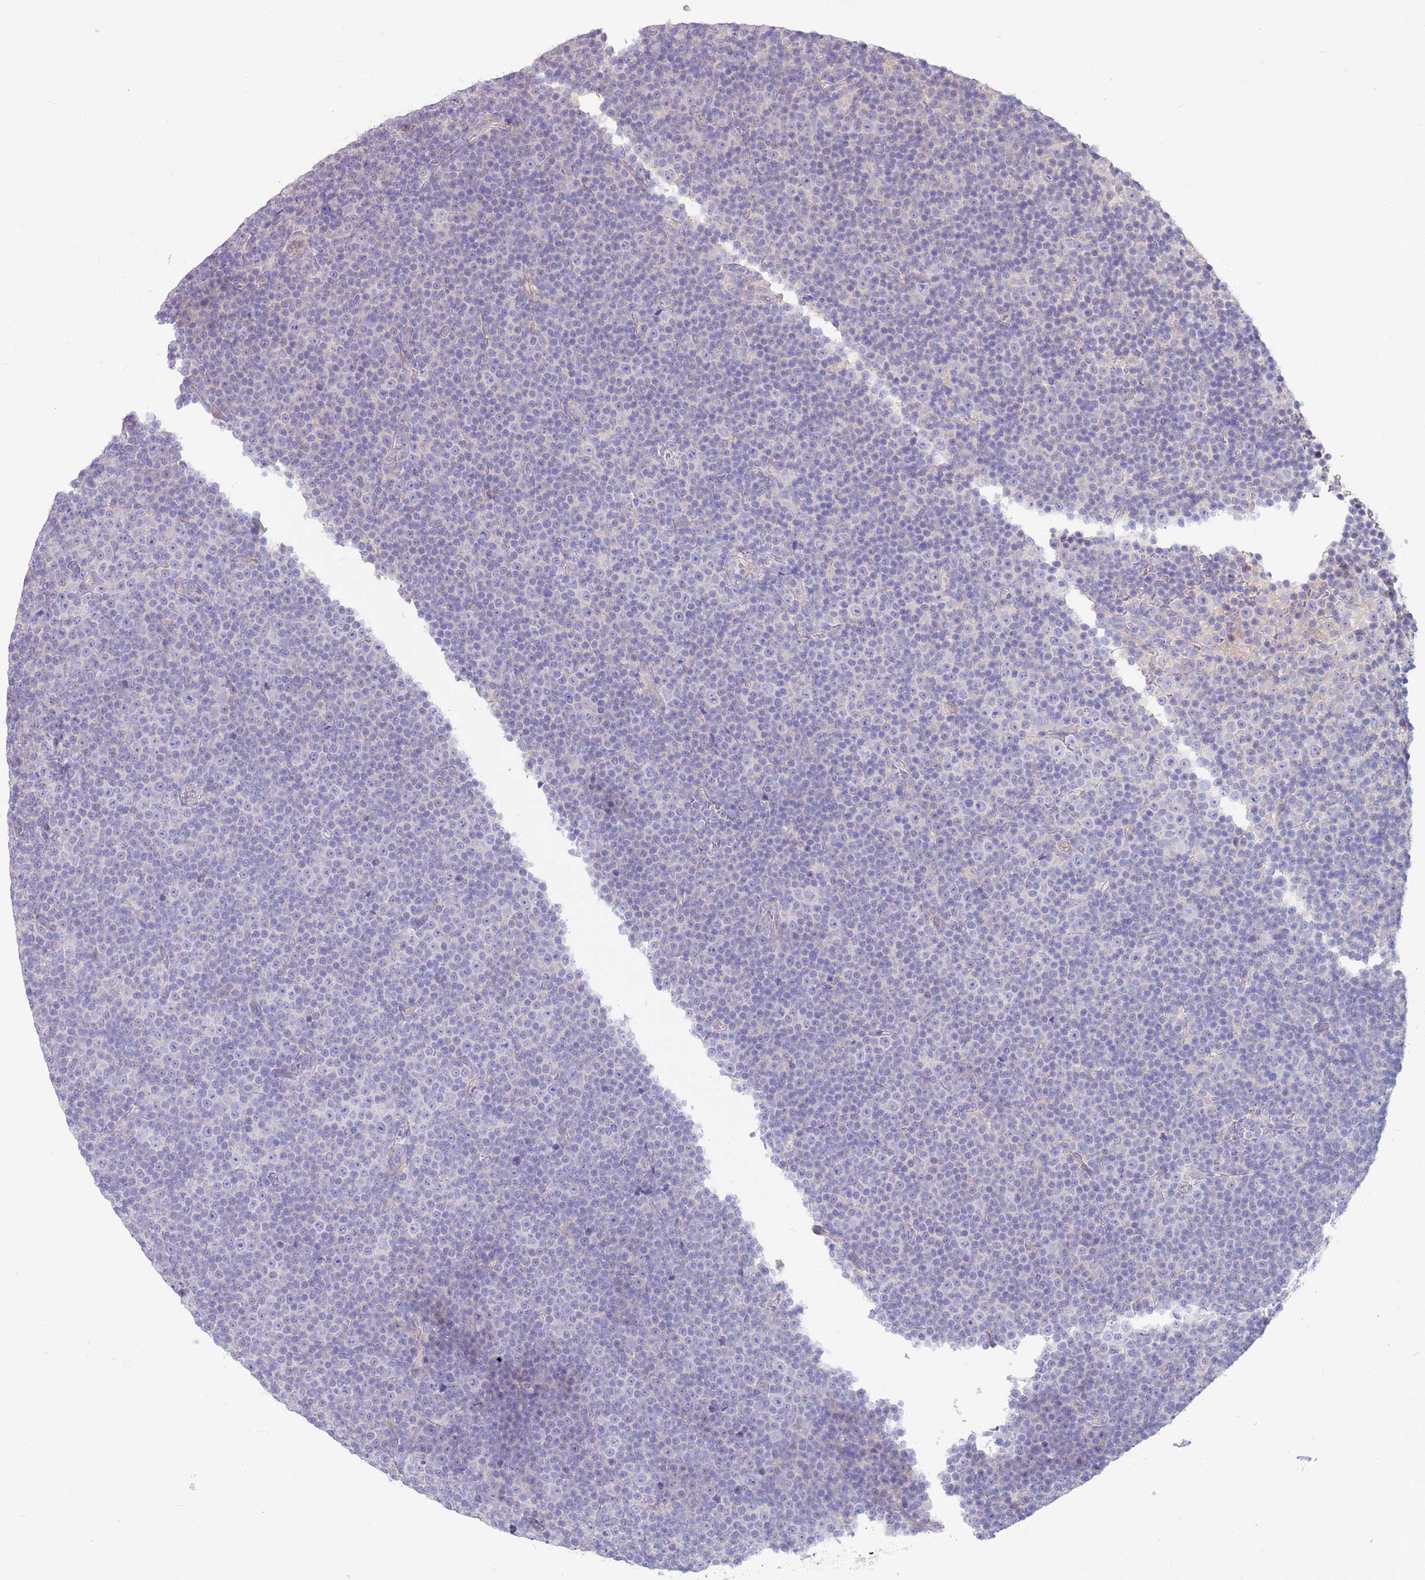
{"staining": {"intensity": "negative", "quantity": "none", "location": "none"}, "tissue": "lymphoma", "cell_type": "Tumor cells", "image_type": "cancer", "snomed": [{"axis": "morphology", "description": "Malignant lymphoma, non-Hodgkin's type, Low grade"}, {"axis": "topography", "description": "Lymph node"}], "caption": "This is an immunohistochemistry histopathology image of human lymphoma. There is no positivity in tumor cells.", "gene": "SLC44A4", "patient": {"sex": "female", "age": 67}}